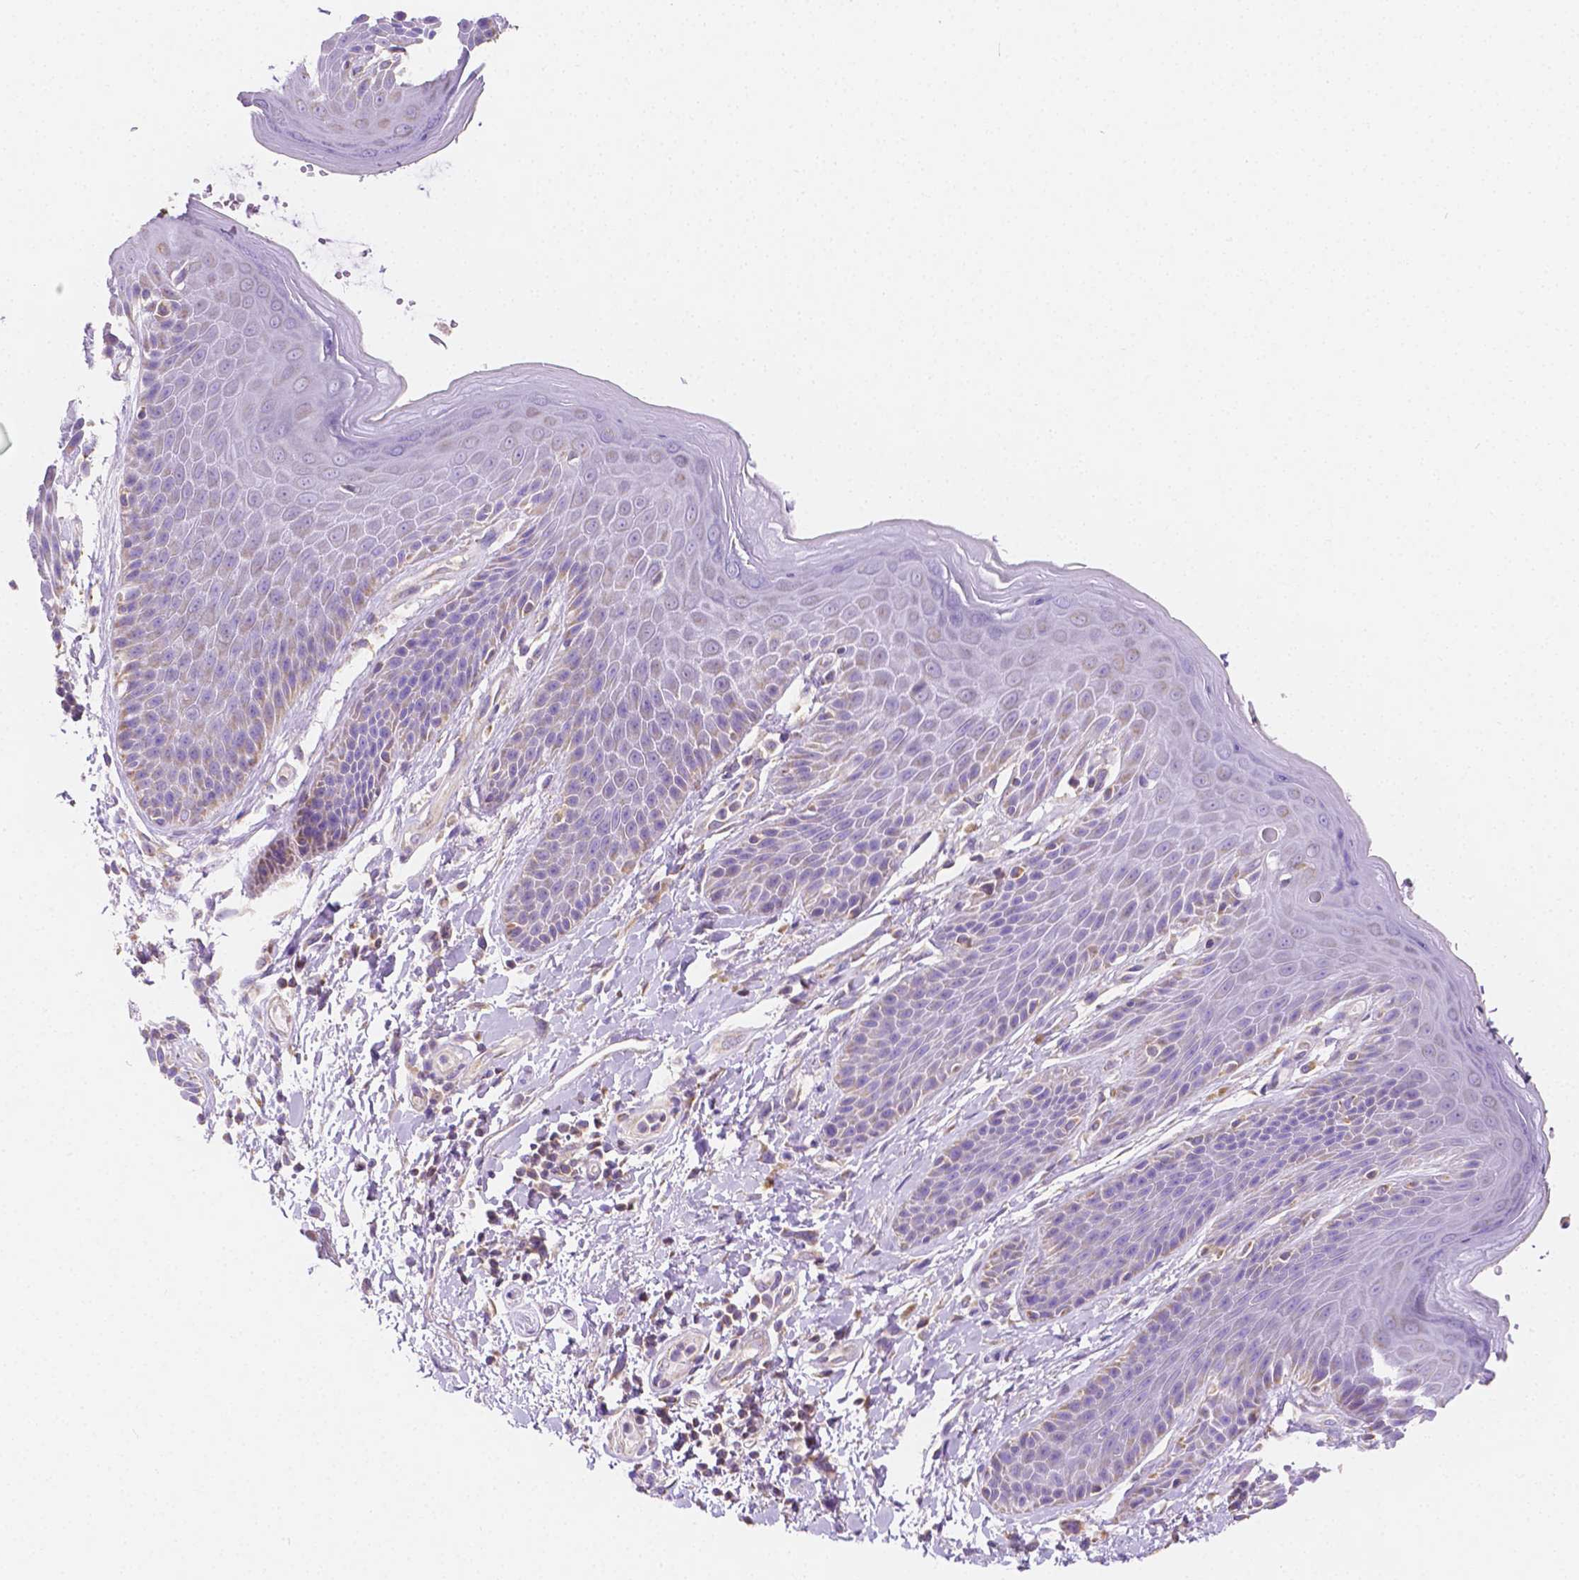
{"staining": {"intensity": "weak", "quantity": "<25%", "location": "cytoplasmic/membranous"}, "tissue": "skin", "cell_type": "Epidermal cells", "image_type": "normal", "snomed": [{"axis": "morphology", "description": "Normal tissue, NOS"}, {"axis": "topography", "description": "Anal"}, {"axis": "topography", "description": "Peripheral nerve tissue"}], "caption": "Epidermal cells show no significant protein positivity in unremarkable skin. The staining was performed using DAB to visualize the protein expression in brown, while the nuclei were stained in blue with hematoxylin (Magnification: 20x).", "gene": "SGTB", "patient": {"sex": "male", "age": 51}}